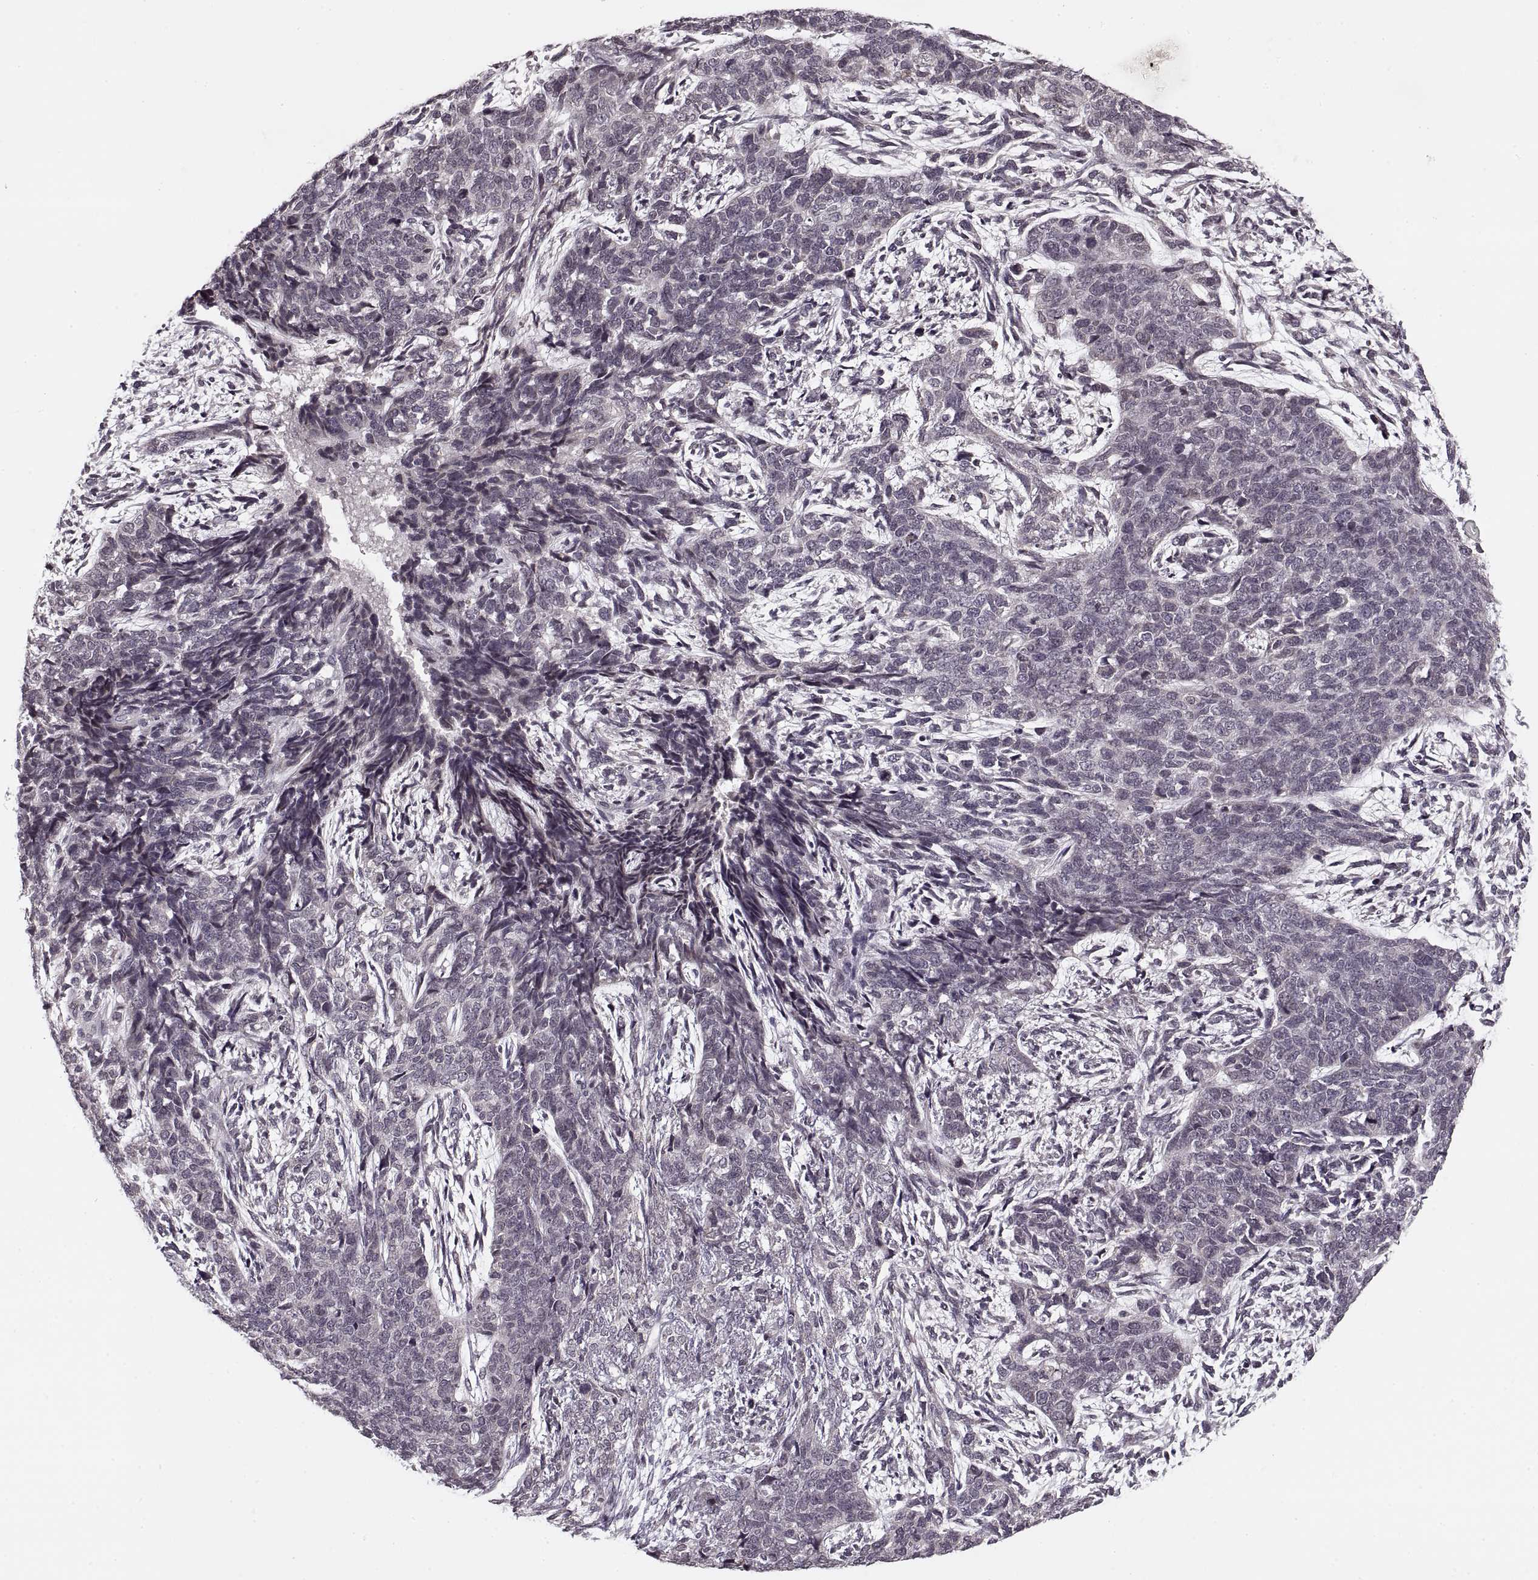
{"staining": {"intensity": "negative", "quantity": "none", "location": "none"}, "tissue": "cervical cancer", "cell_type": "Tumor cells", "image_type": "cancer", "snomed": [{"axis": "morphology", "description": "Squamous cell carcinoma, NOS"}, {"axis": "topography", "description": "Cervix"}], "caption": "High magnification brightfield microscopy of squamous cell carcinoma (cervical) stained with DAB (3,3'-diaminobenzidine) (brown) and counterstained with hematoxylin (blue): tumor cells show no significant expression.", "gene": "ASIC3", "patient": {"sex": "female", "age": 63}}